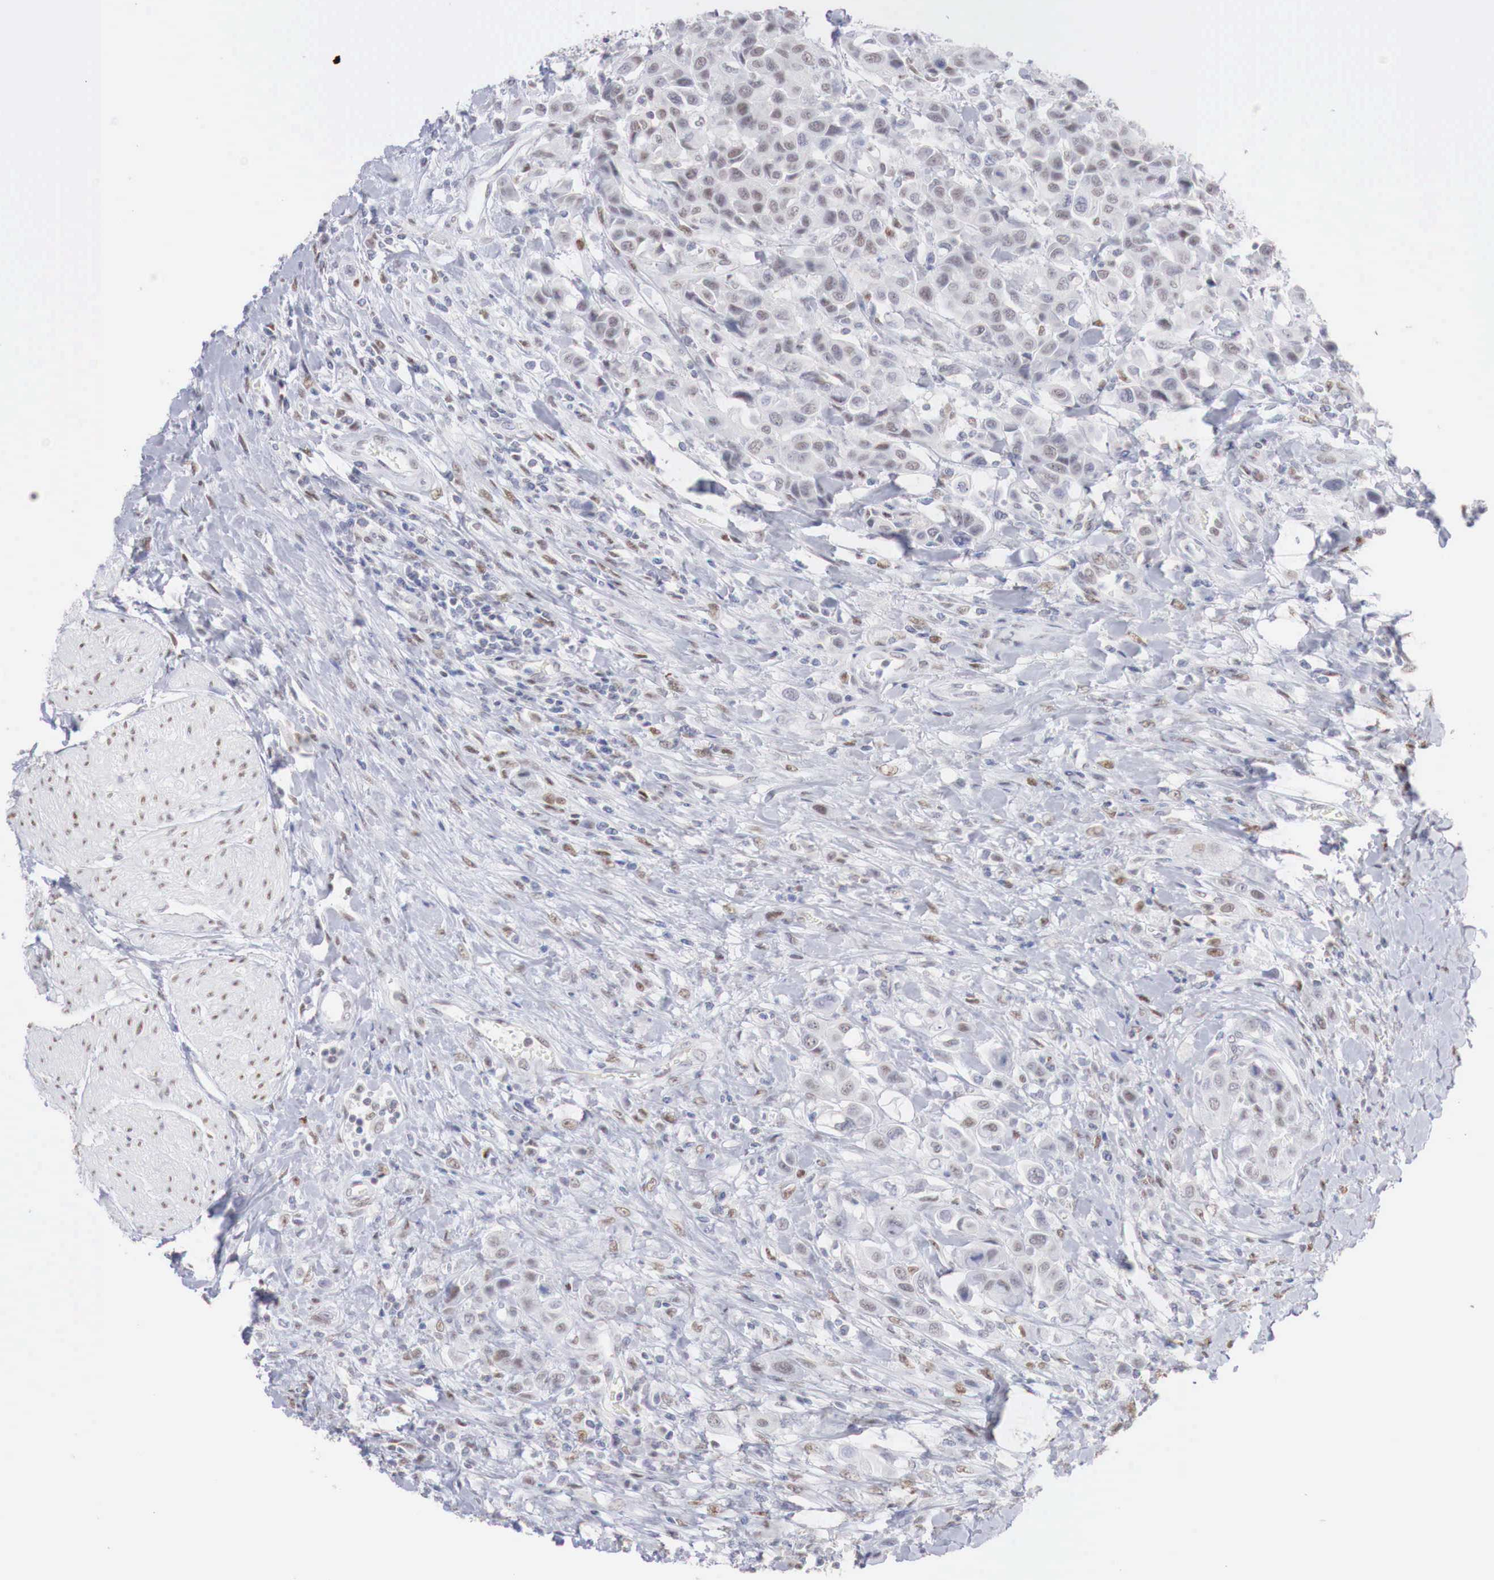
{"staining": {"intensity": "moderate", "quantity": "25%-75%", "location": "cytoplasmic/membranous"}, "tissue": "urothelial cancer", "cell_type": "Tumor cells", "image_type": "cancer", "snomed": [{"axis": "morphology", "description": "Urothelial carcinoma, High grade"}, {"axis": "topography", "description": "Urinary bladder"}], "caption": "Immunohistochemistry (DAB (3,3'-diaminobenzidine)) staining of human high-grade urothelial carcinoma exhibits moderate cytoplasmic/membranous protein staining in about 25%-75% of tumor cells.", "gene": "FOXP2", "patient": {"sex": "male", "age": 50}}